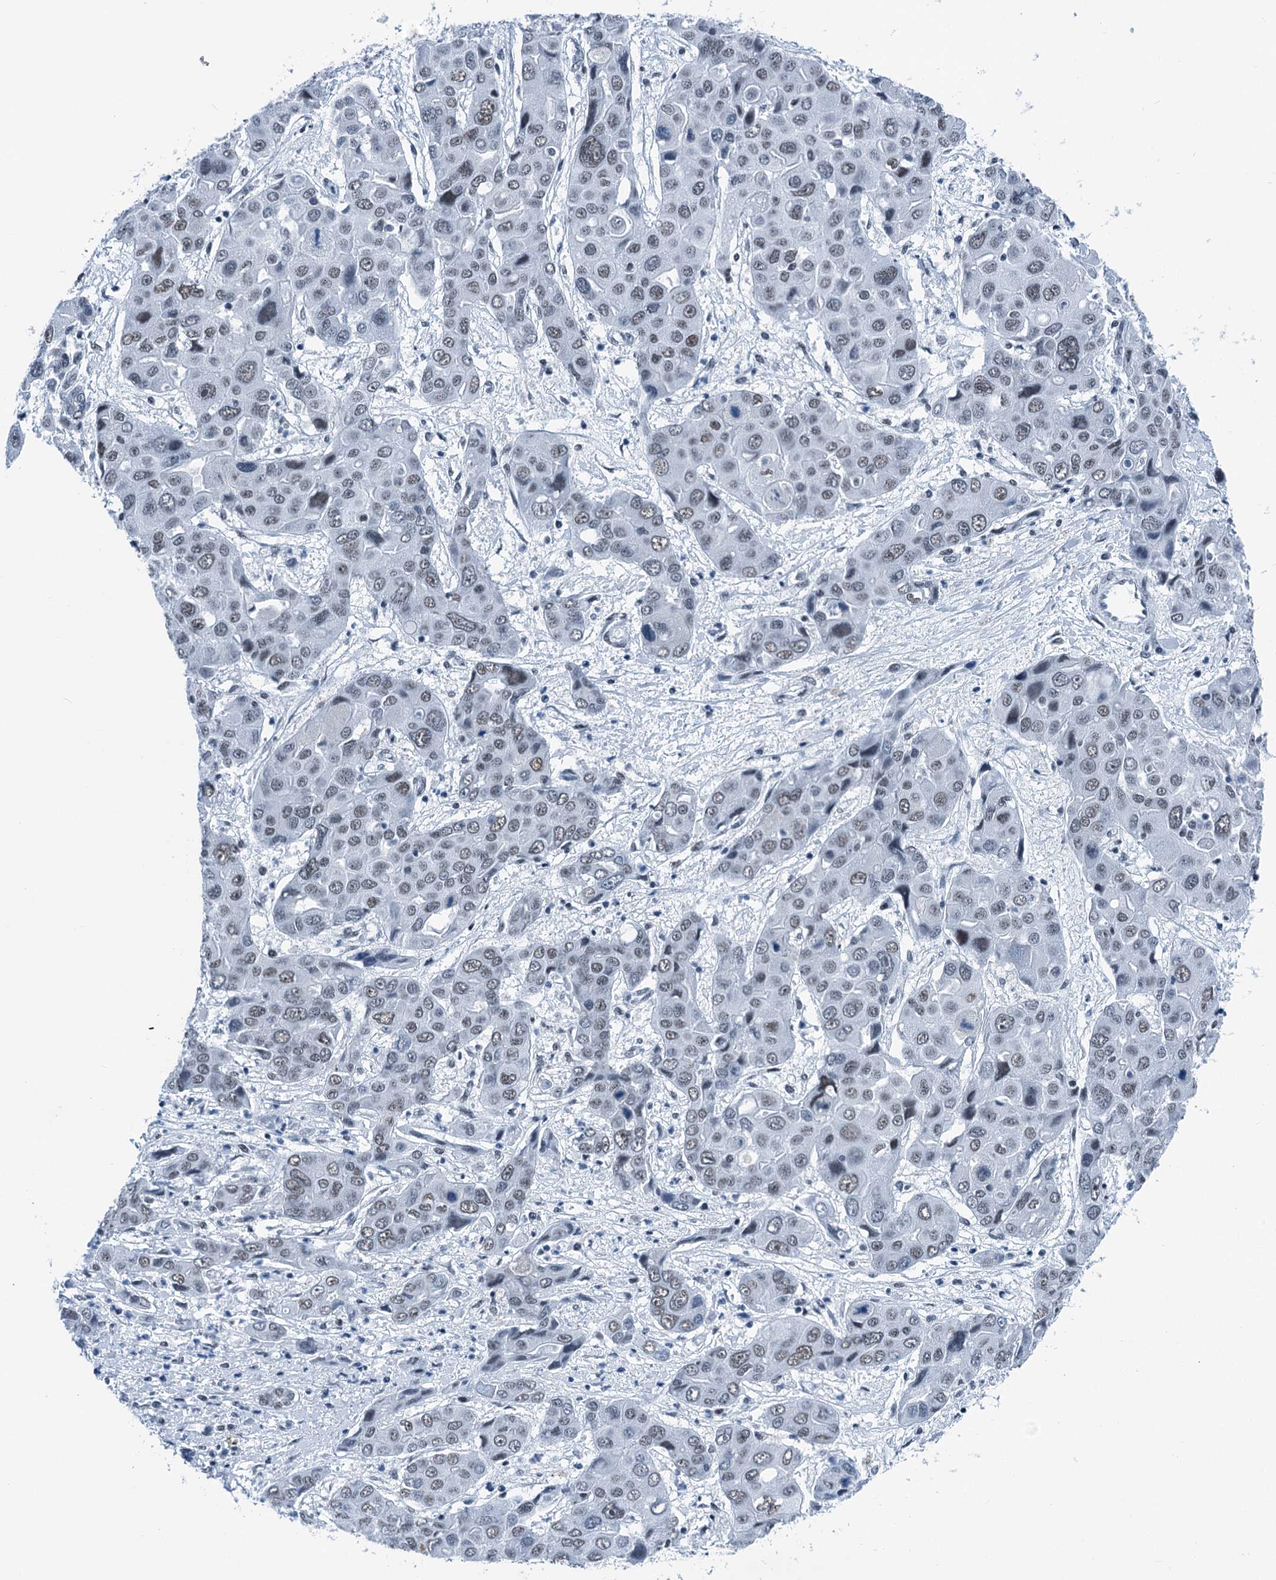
{"staining": {"intensity": "negative", "quantity": "none", "location": "none"}, "tissue": "liver cancer", "cell_type": "Tumor cells", "image_type": "cancer", "snomed": [{"axis": "morphology", "description": "Cholangiocarcinoma"}, {"axis": "topography", "description": "Liver"}], "caption": "Tumor cells show no significant staining in cholangiocarcinoma (liver). (Stains: DAB (3,3'-diaminobenzidine) immunohistochemistry with hematoxylin counter stain, Microscopy: brightfield microscopy at high magnification).", "gene": "TRPT1", "patient": {"sex": "male", "age": 67}}